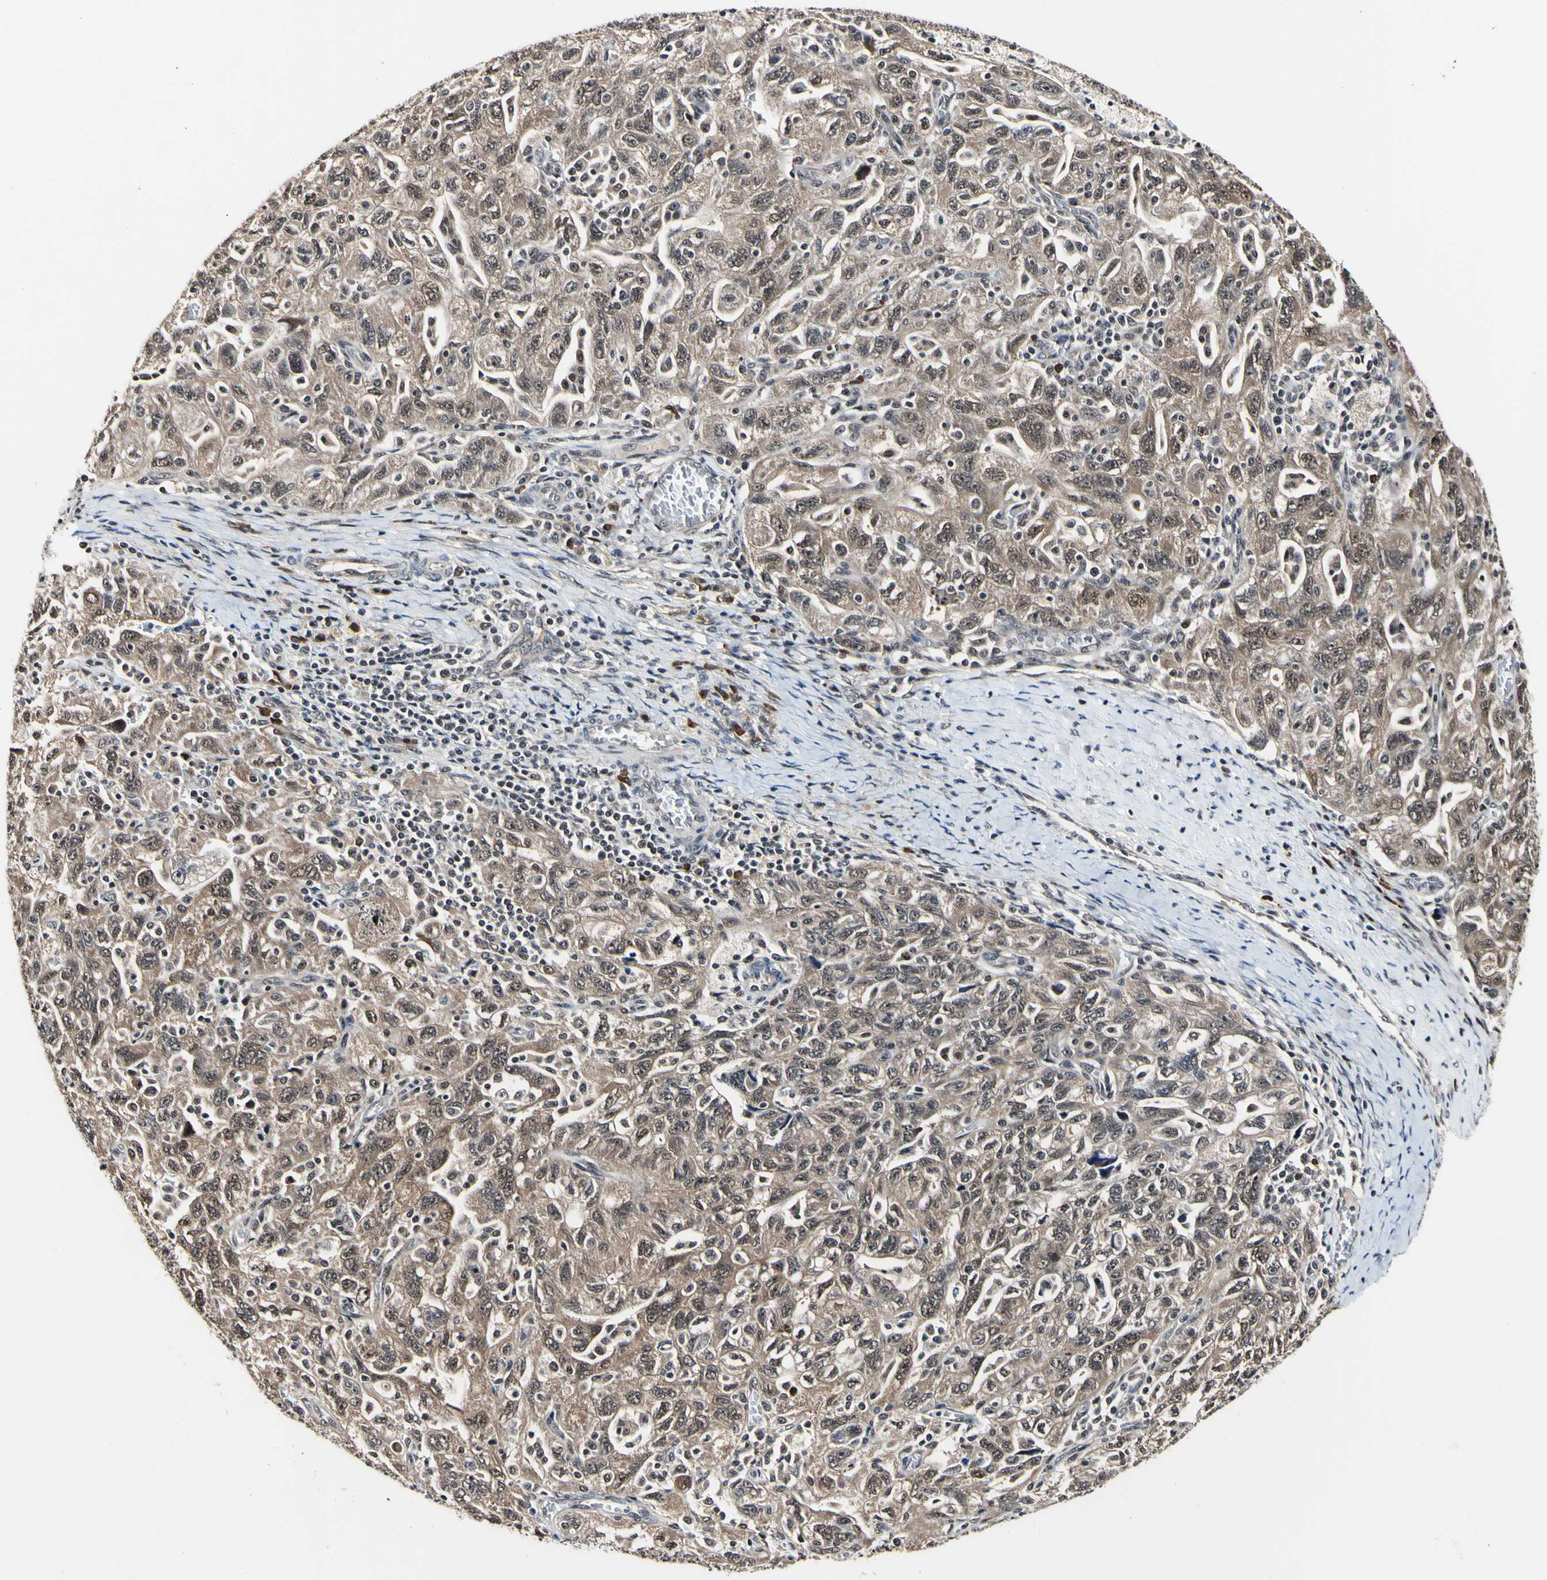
{"staining": {"intensity": "weak", "quantity": ">75%", "location": "cytoplasmic/membranous,nuclear"}, "tissue": "ovarian cancer", "cell_type": "Tumor cells", "image_type": "cancer", "snomed": [{"axis": "morphology", "description": "Carcinoma, NOS"}, {"axis": "morphology", "description": "Cystadenocarcinoma, serous, NOS"}, {"axis": "topography", "description": "Ovary"}], "caption": "High-magnification brightfield microscopy of ovarian cancer stained with DAB (3,3'-diaminobenzidine) (brown) and counterstained with hematoxylin (blue). tumor cells exhibit weak cytoplasmic/membranous and nuclear expression is present in approximately>75% of cells.", "gene": "PSMD10", "patient": {"sex": "female", "age": 69}}